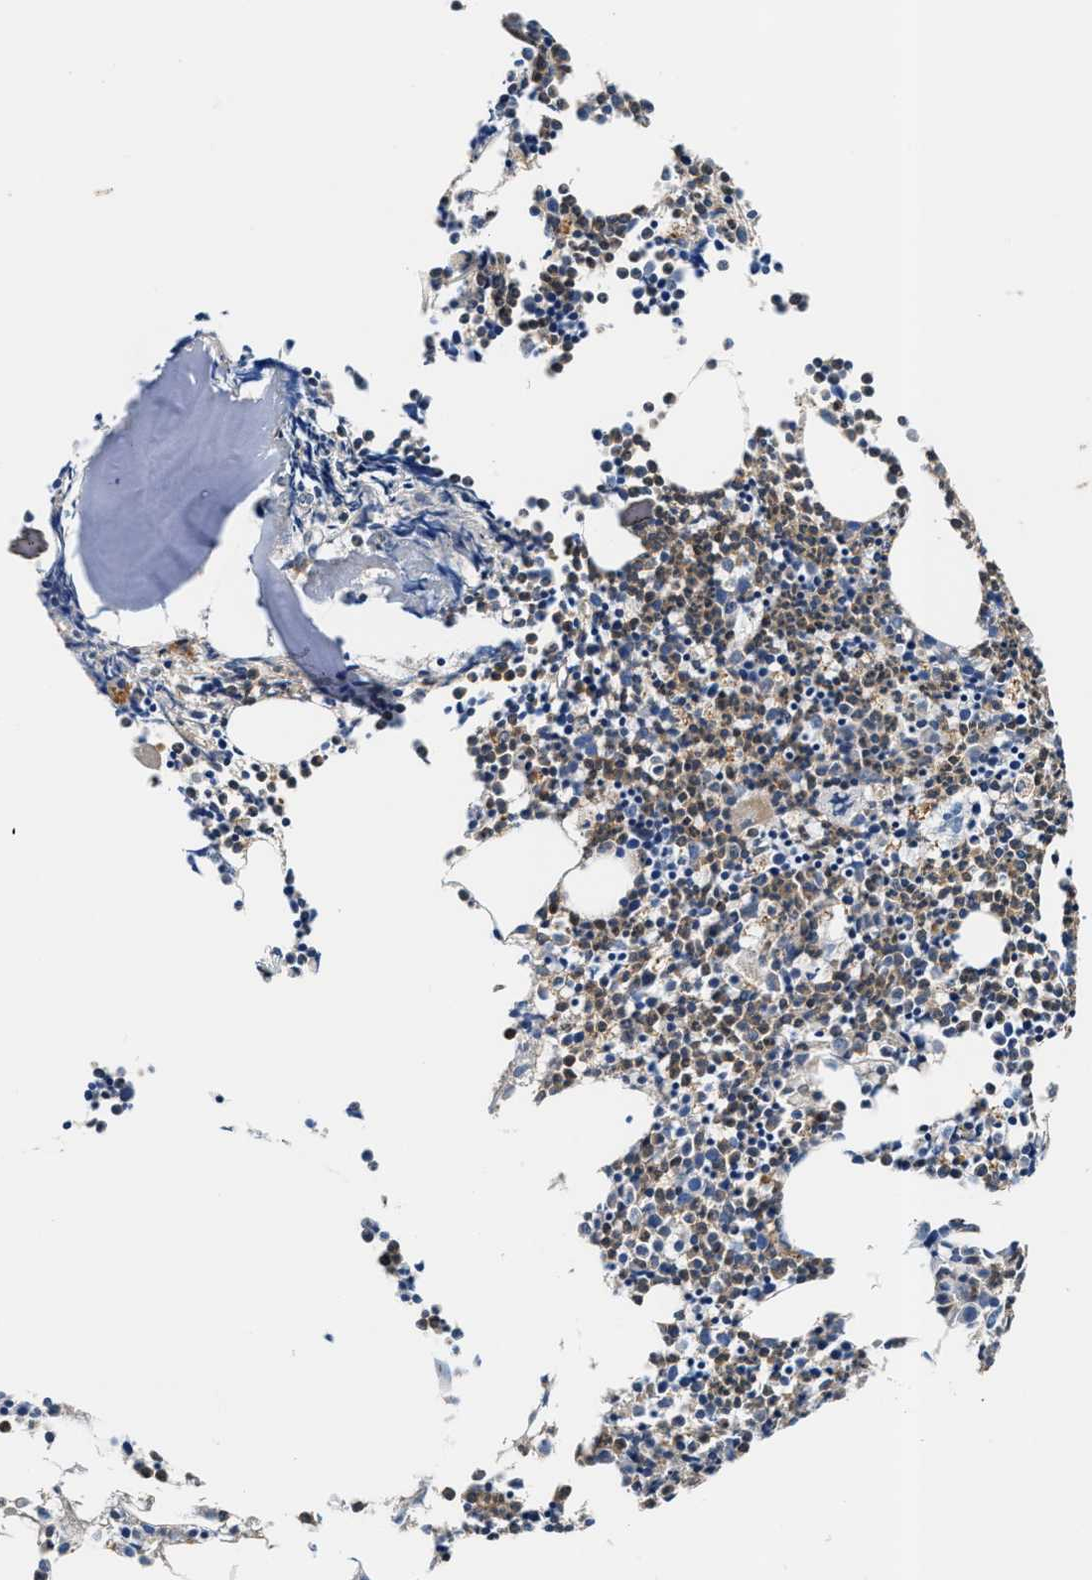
{"staining": {"intensity": "moderate", "quantity": "25%-75%", "location": "cytoplasmic/membranous"}, "tissue": "bone marrow", "cell_type": "Hematopoietic cells", "image_type": "normal", "snomed": [{"axis": "morphology", "description": "Normal tissue, NOS"}, {"axis": "morphology", "description": "Inflammation, NOS"}, {"axis": "topography", "description": "Bone marrow"}], "caption": "Bone marrow stained with DAB immunohistochemistry demonstrates medium levels of moderate cytoplasmic/membranous expression in approximately 25%-75% of hematopoietic cells. (IHC, brightfield microscopy, high magnification).", "gene": "OSTF1", "patient": {"sex": "female", "age": 53}}